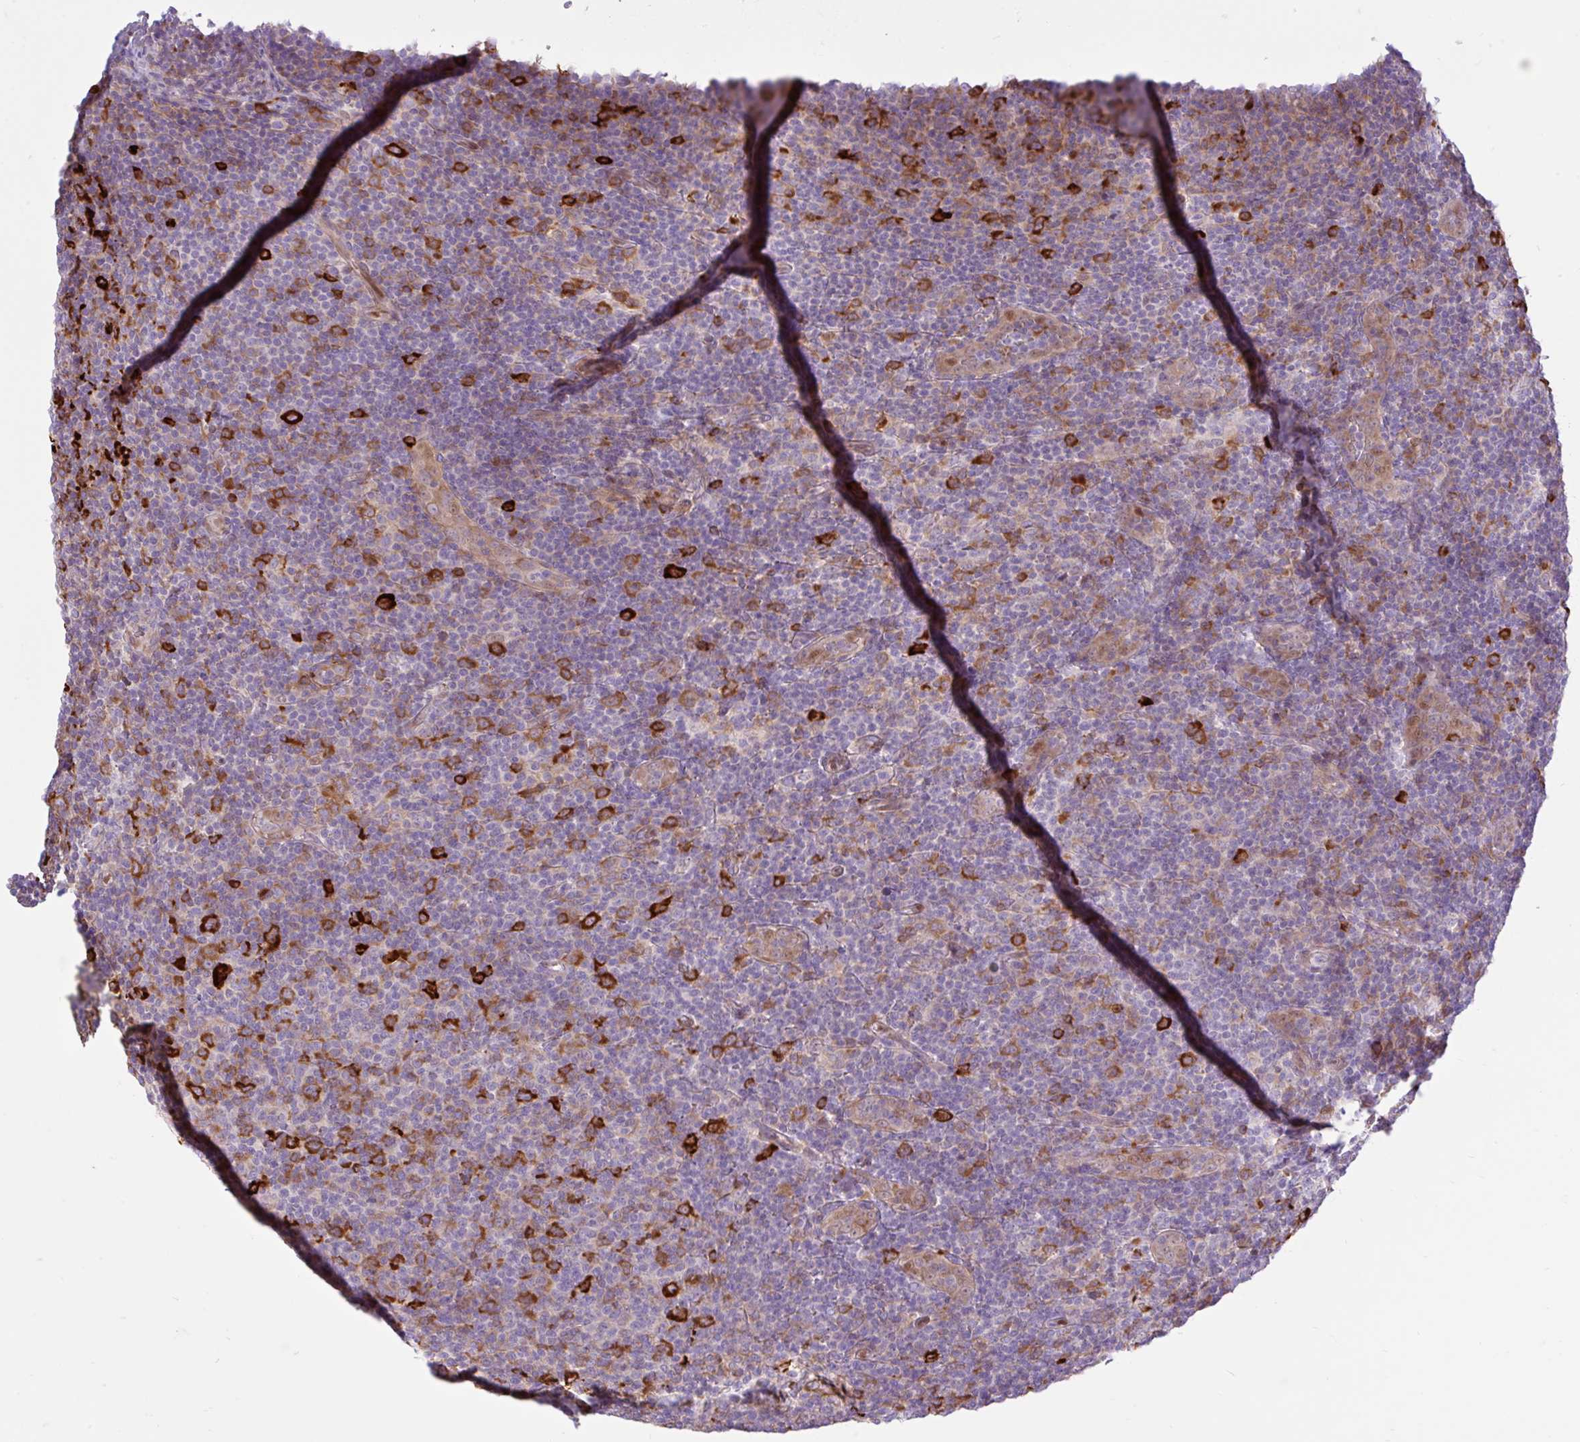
{"staining": {"intensity": "strong", "quantity": "<25%", "location": "cytoplasmic/membranous"}, "tissue": "lymphoma", "cell_type": "Tumor cells", "image_type": "cancer", "snomed": [{"axis": "morphology", "description": "Malignant lymphoma, non-Hodgkin's type, Low grade"}, {"axis": "topography", "description": "Lymph node"}], "caption": "Immunohistochemical staining of human lymphoma reveals medium levels of strong cytoplasmic/membranous protein positivity in about <25% of tumor cells. (DAB (3,3'-diaminobenzidine) = brown stain, brightfield microscopy at high magnification).", "gene": "EEF1A2", "patient": {"sex": "male", "age": 66}}